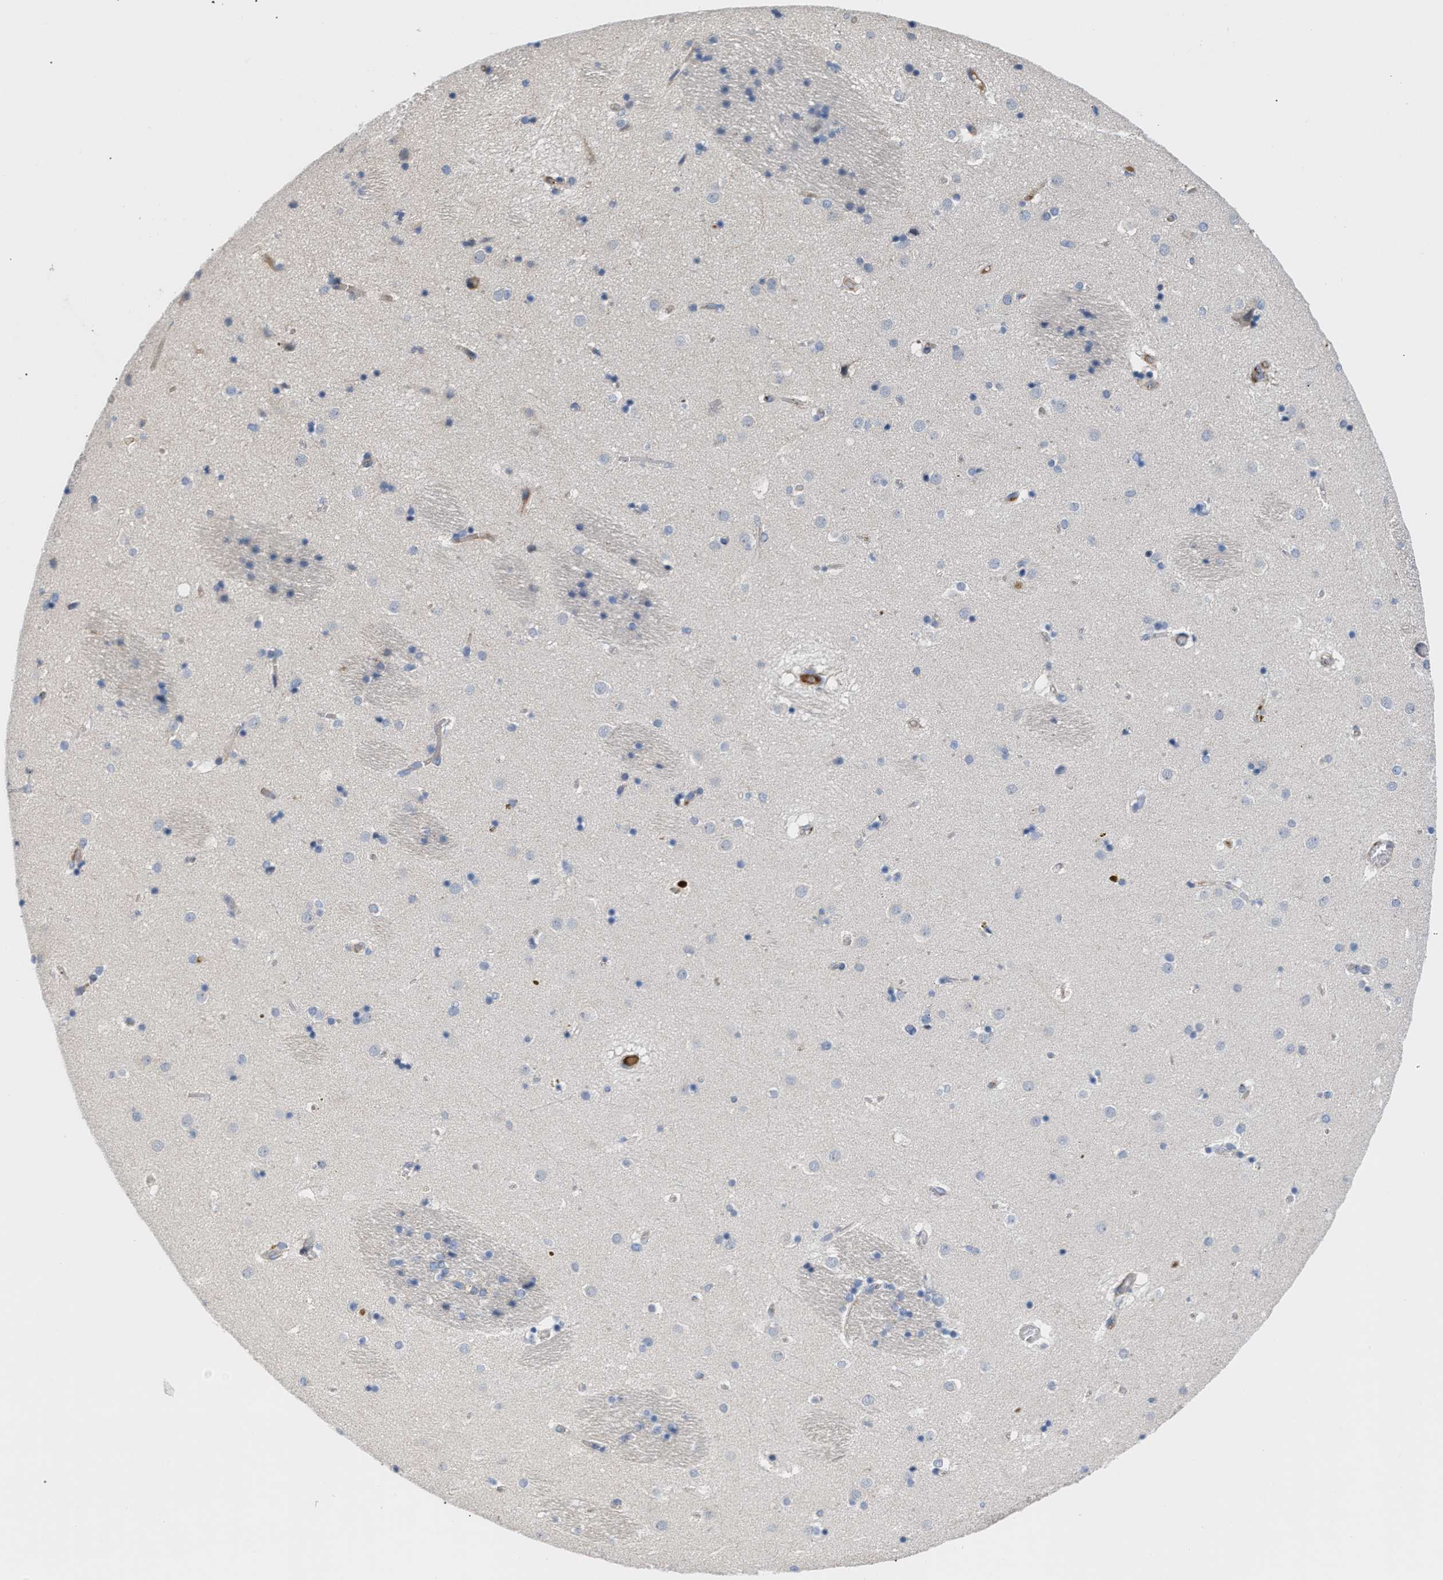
{"staining": {"intensity": "negative", "quantity": "none", "location": "none"}, "tissue": "caudate", "cell_type": "Glial cells", "image_type": "normal", "snomed": [{"axis": "morphology", "description": "Normal tissue, NOS"}, {"axis": "topography", "description": "Lateral ventricle wall"}], "caption": "This is an IHC histopathology image of benign human caudate. There is no staining in glial cells.", "gene": "TFPI", "patient": {"sex": "male", "age": 70}}